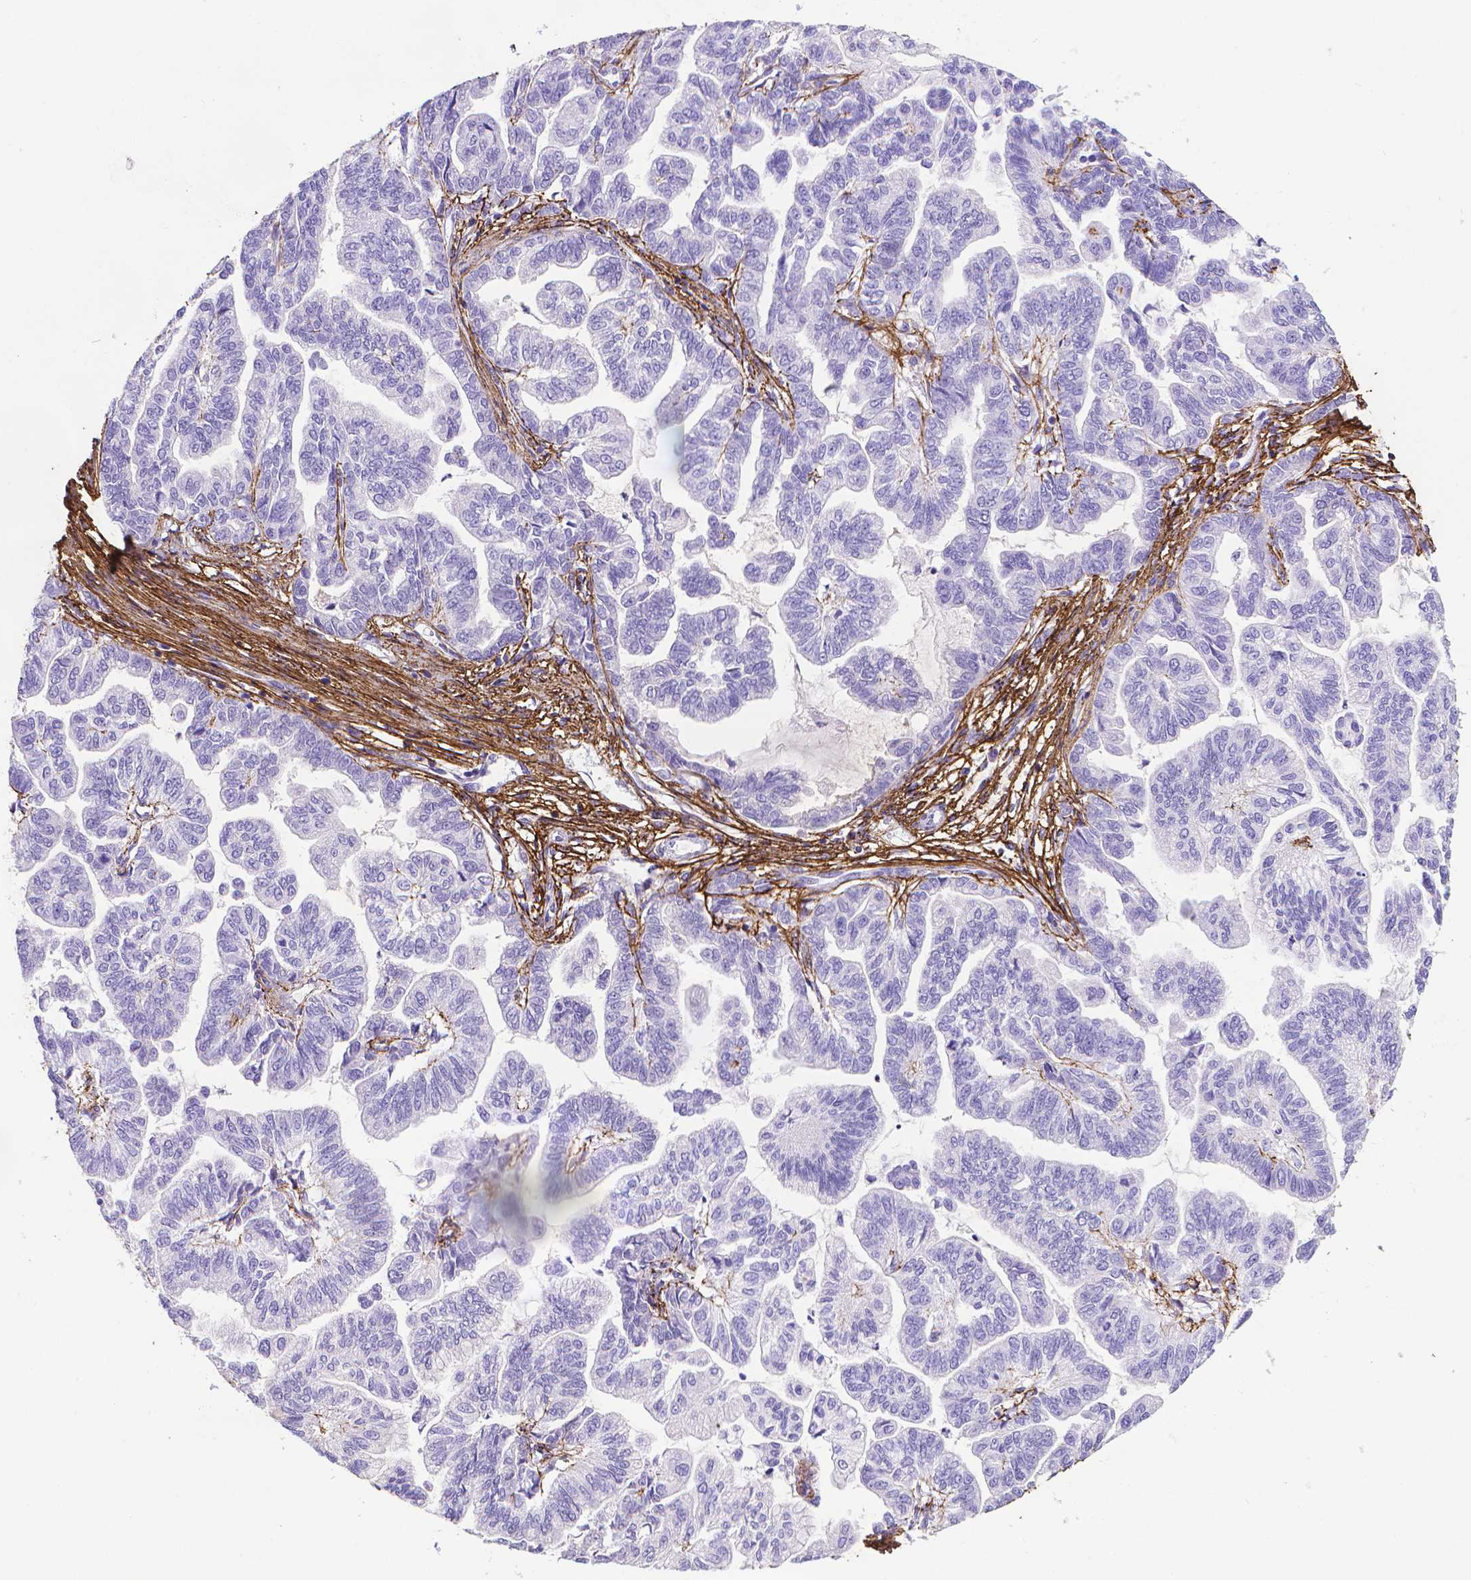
{"staining": {"intensity": "negative", "quantity": "none", "location": "none"}, "tissue": "stomach cancer", "cell_type": "Tumor cells", "image_type": "cancer", "snomed": [{"axis": "morphology", "description": "Adenocarcinoma, NOS"}, {"axis": "topography", "description": "Stomach"}], "caption": "An immunohistochemistry histopathology image of adenocarcinoma (stomach) is shown. There is no staining in tumor cells of adenocarcinoma (stomach).", "gene": "MFAP2", "patient": {"sex": "male", "age": 83}}